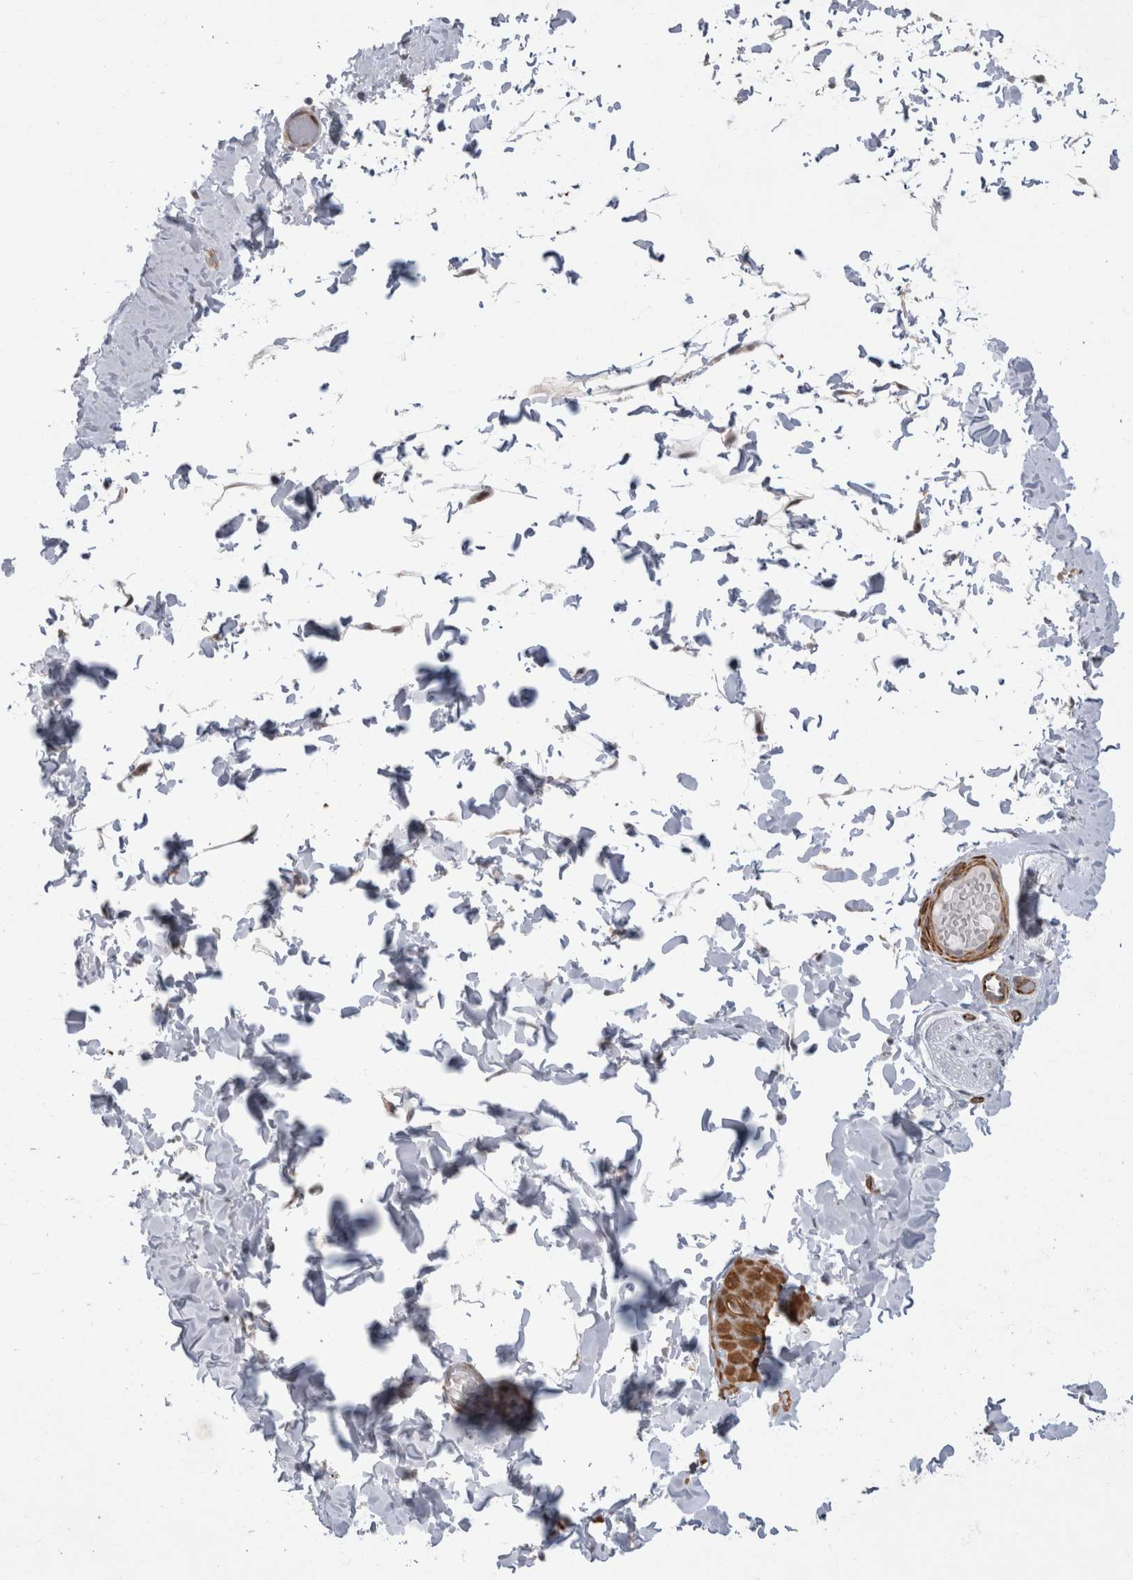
{"staining": {"intensity": "negative", "quantity": "none", "location": "none"}, "tissue": "adipose tissue", "cell_type": "Adipocytes", "image_type": "normal", "snomed": [{"axis": "morphology", "description": "Normal tissue, NOS"}, {"axis": "topography", "description": "Adipose tissue"}, {"axis": "topography", "description": "Vascular tissue"}, {"axis": "topography", "description": "Peripheral nerve tissue"}], "caption": "The image exhibits no significant staining in adipocytes of adipose tissue. (DAB (3,3'-diaminobenzidine) immunohistochemistry with hematoxylin counter stain).", "gene": "FAM83H", "patient": {"sex": "male", "age": 25}}